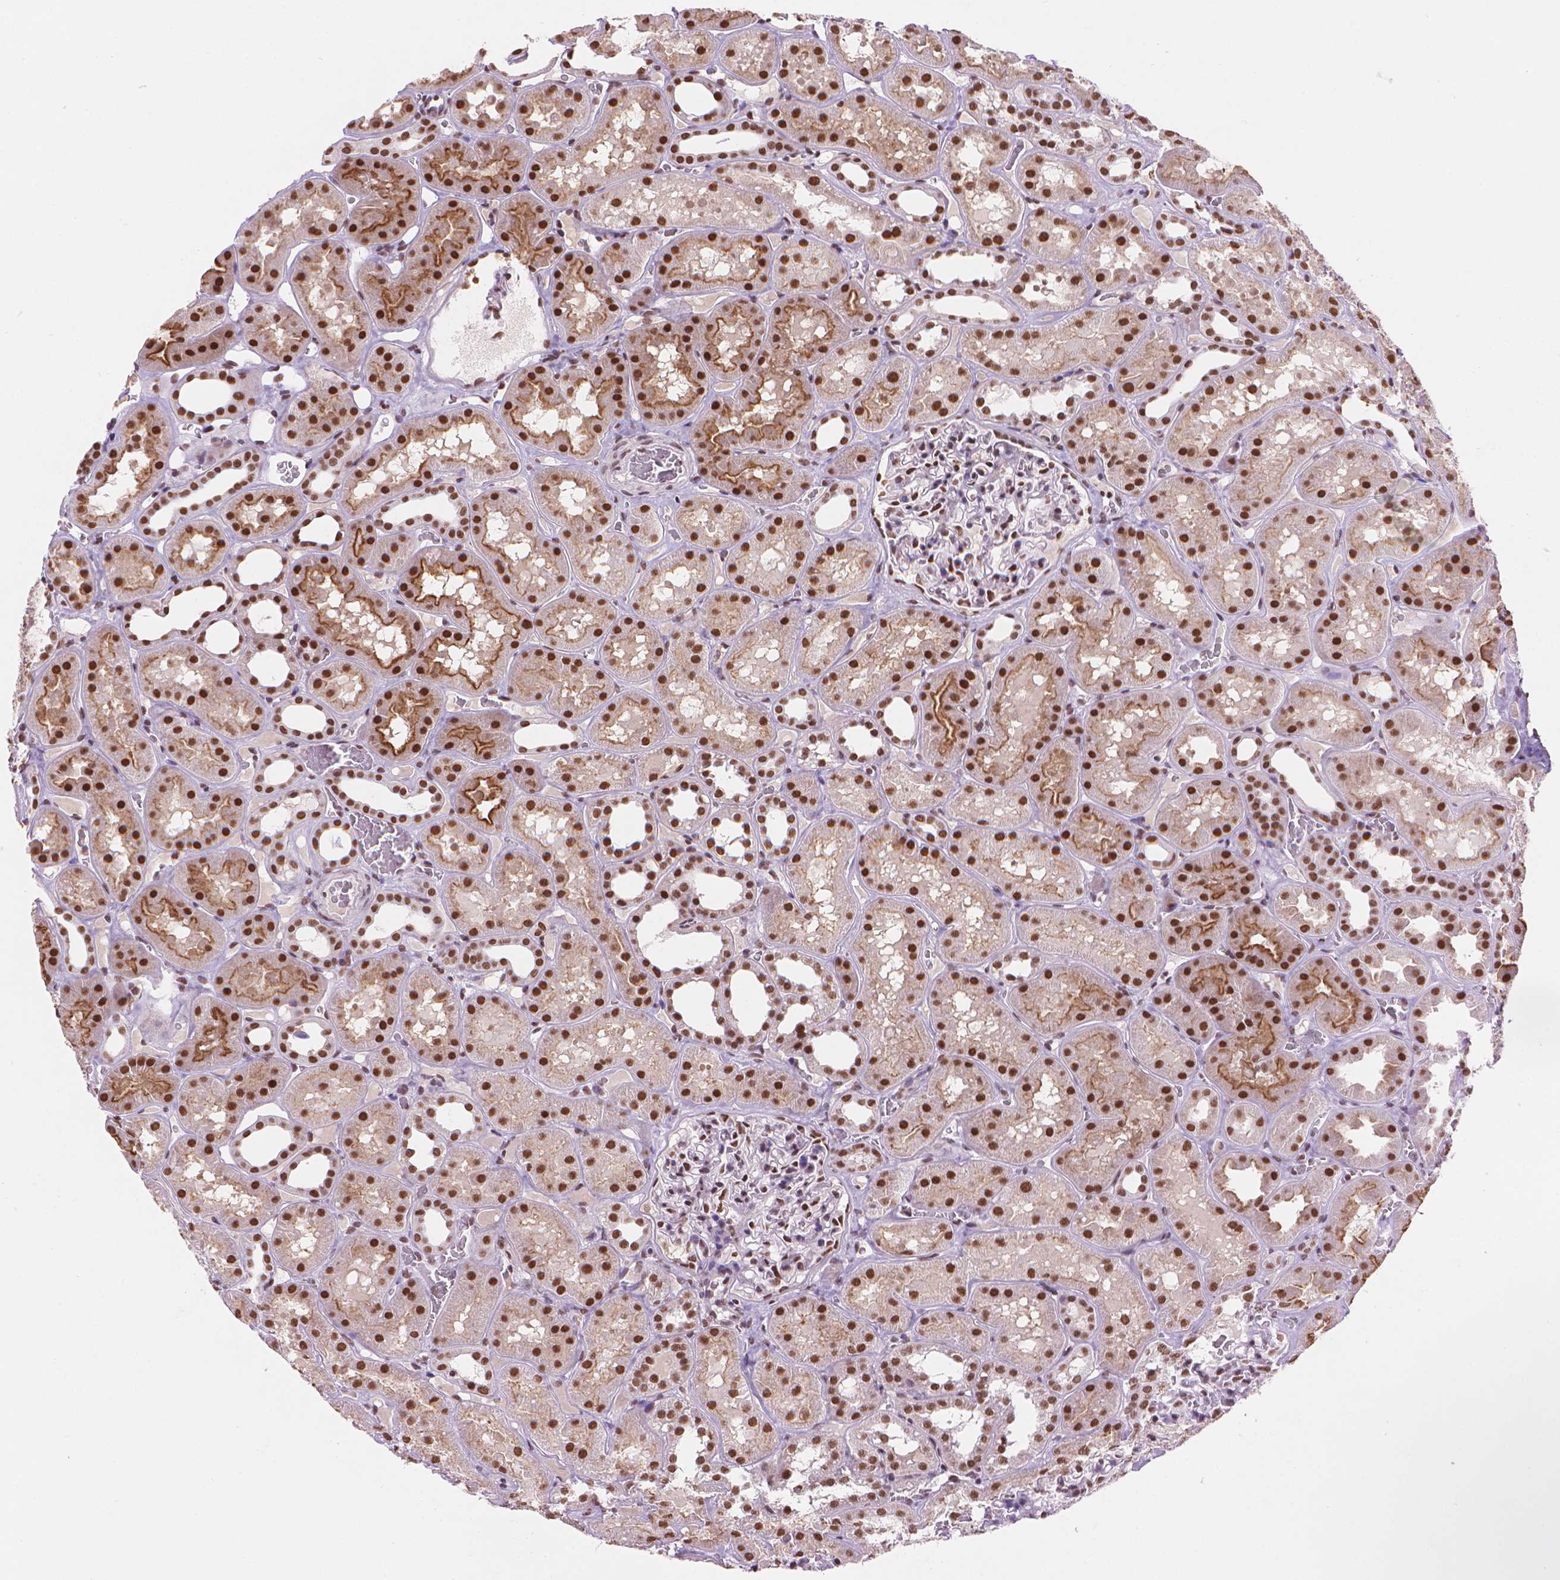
{"staining": {"intensity": "moderate", "quantity": "25%-75%", "location": "nuclear"}, "tissue": "kidney", "cell_type": "Cells in glomeruli", "image_type": "normal", "snomed": [{"axis": "morphology", "description": "Normal tissue, NOS"}, {"axis": "topography", "description": "Kidney"}], "caption": "Immunohistochemistry (IHC) (DAB (3,3'-diaminobenzidine)) staining of normal human kidney demonstrates moderate nuclear protein staining in approximately 25%-75% of cells in glomeruli.", "gene": "RPA4", "patient": {"sex": "female", "age": 41}}